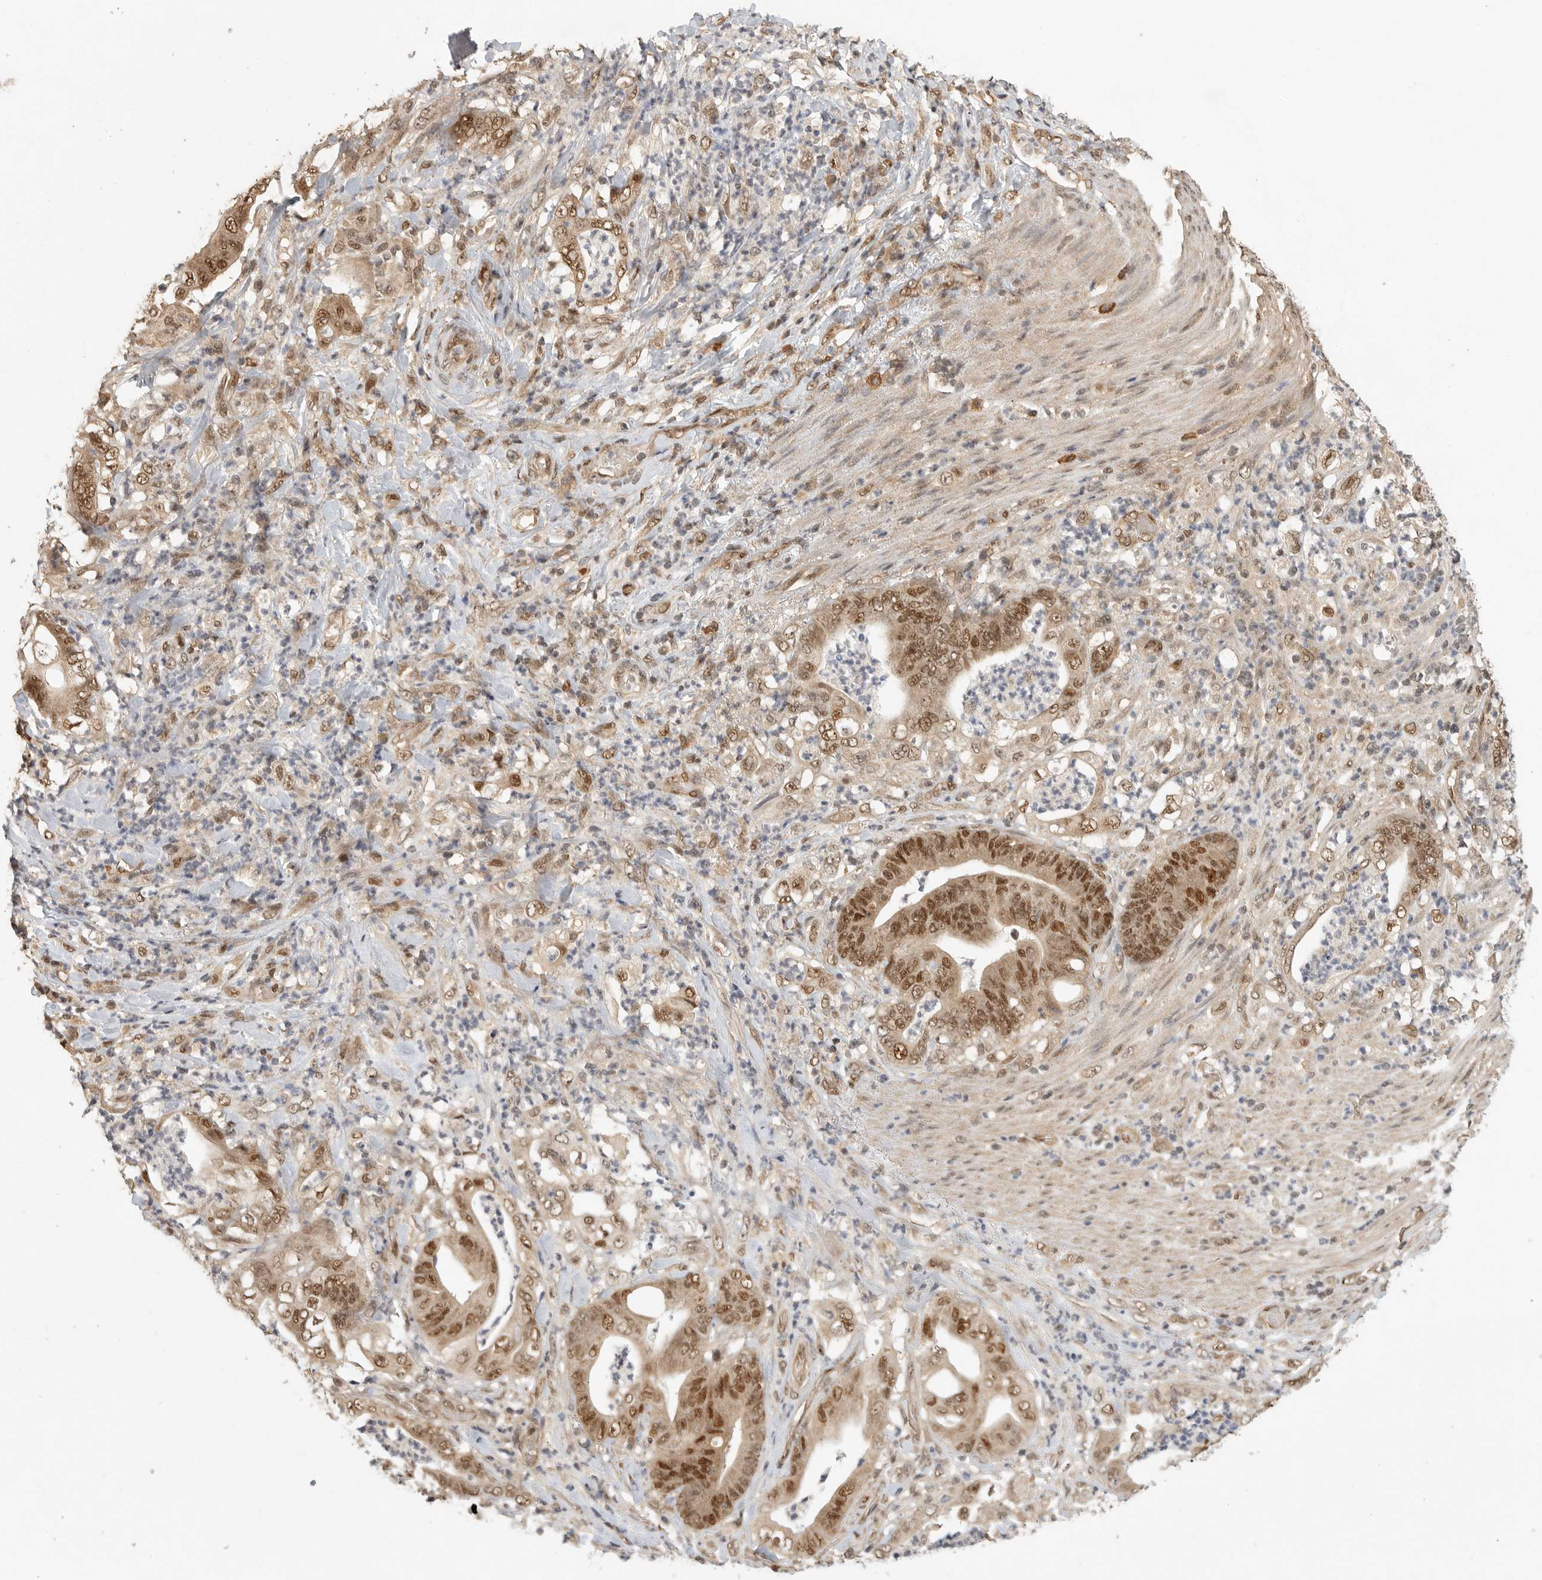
{"staining": {"intensity": "moderate", "quantity": ">75%", "location": "cytoplasmic/membranous,nuclear"}, "tissue": "stomach cancer", "cell_type": "Tumor cells", "image_type": "cancer", "snomed": [{"axis": "morphology", "description": "Adenocarcinoma, NOS"}, {"axis": "topography", "description": "Stomach"}], "caption": "This image shows stomach cancer (adenocarcinoma) stained with IHC to label a protein in brown. The cytoplasmic/membranous and nuclear of tumor cells show moderate positivity for the protein. Nuclei are counter-stained blue.", "gene": "DFFA", "patient": {"sex": "female", "age": 73}}